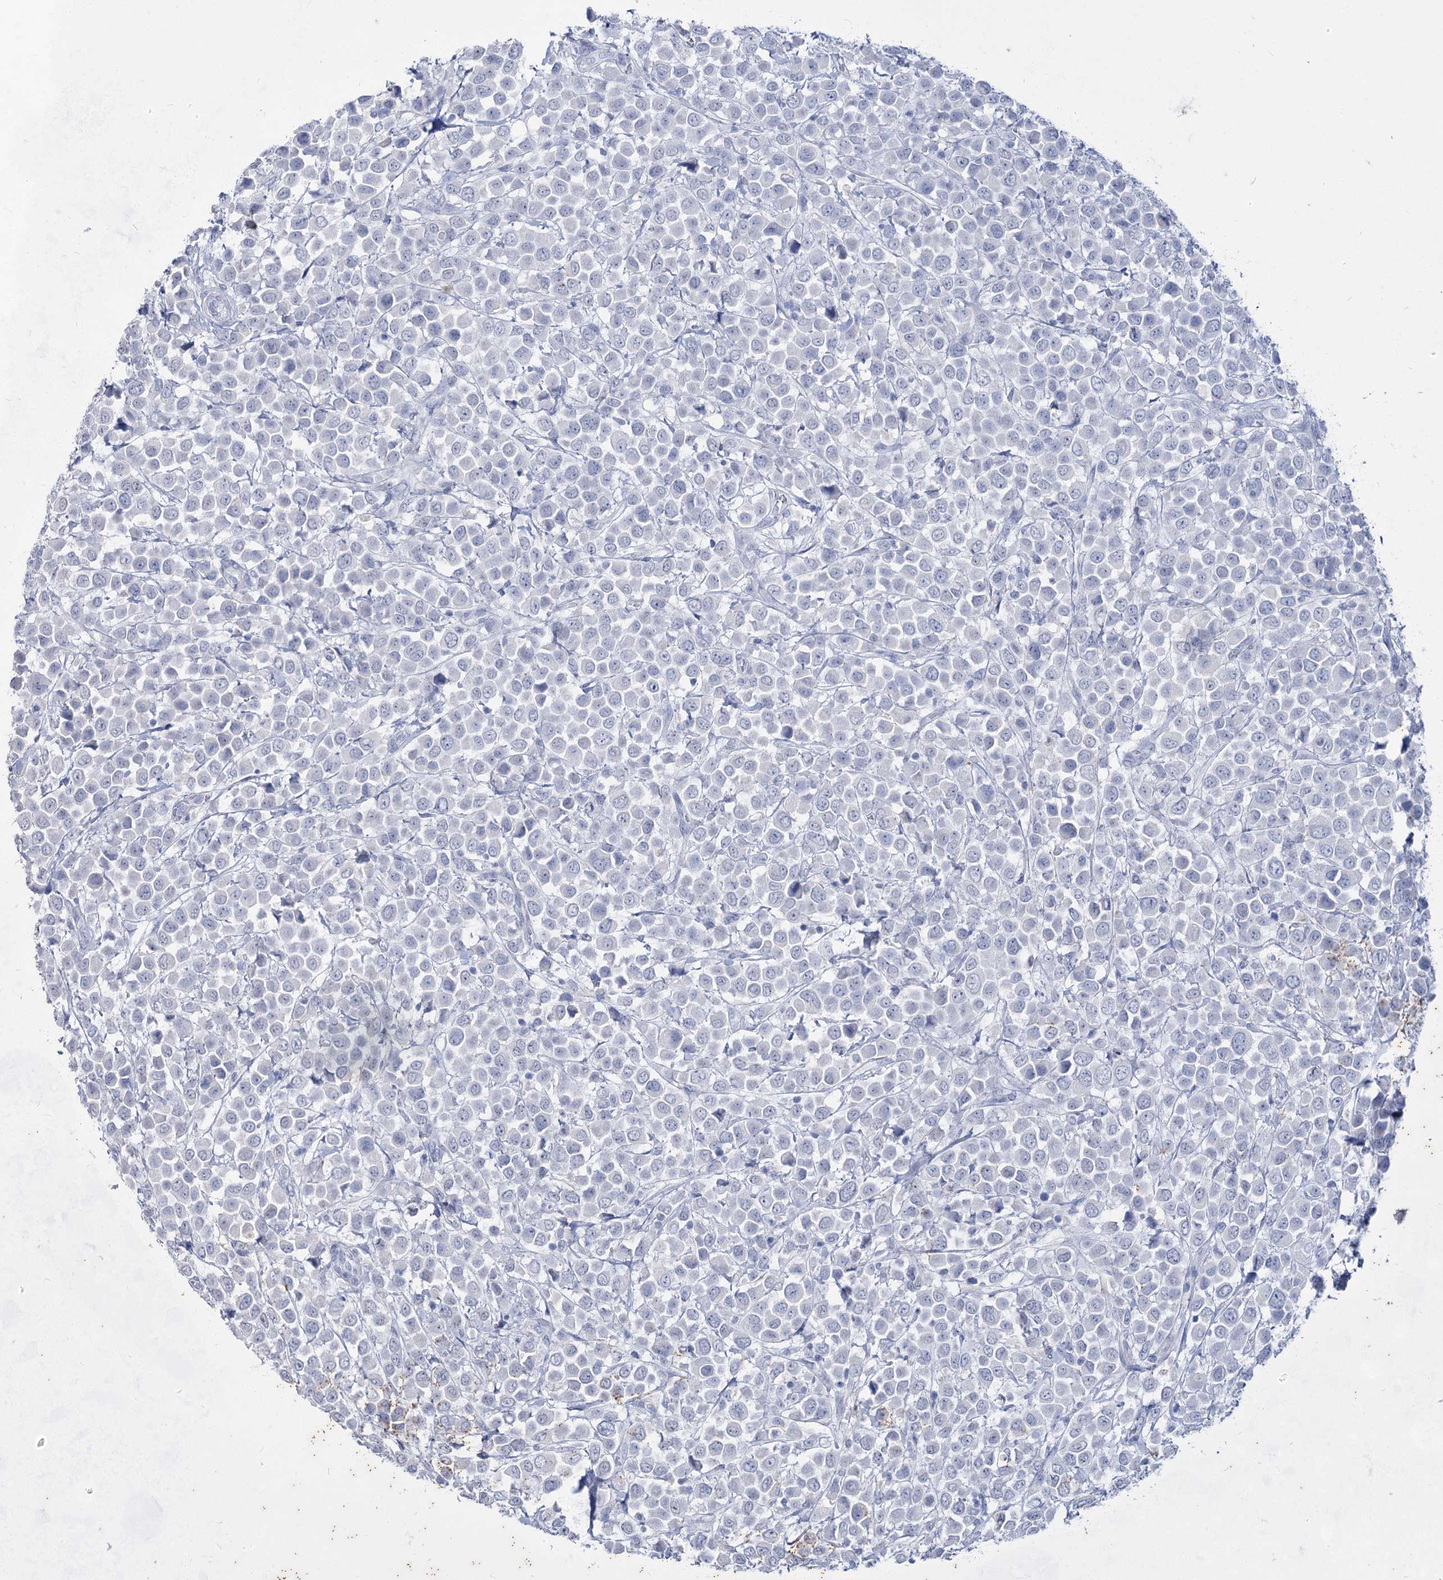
{"staining": {"intensity": "negative", "quantity": "none", "location": "none"}, "tissue": "breast cancer", "cell_type": "Tumor cells", "image_type": "cancer", "snomed": [{"axis": "morphology", "description": "Duct carcinoma"}, {"axis": "topography", "description": "Breast"}], "caption": "There is no significant expression in tumor cells of invasive ductal carcinoma (breast).", "gene": "ACRV1", "patient": {"sex": "female", "age": 61}}